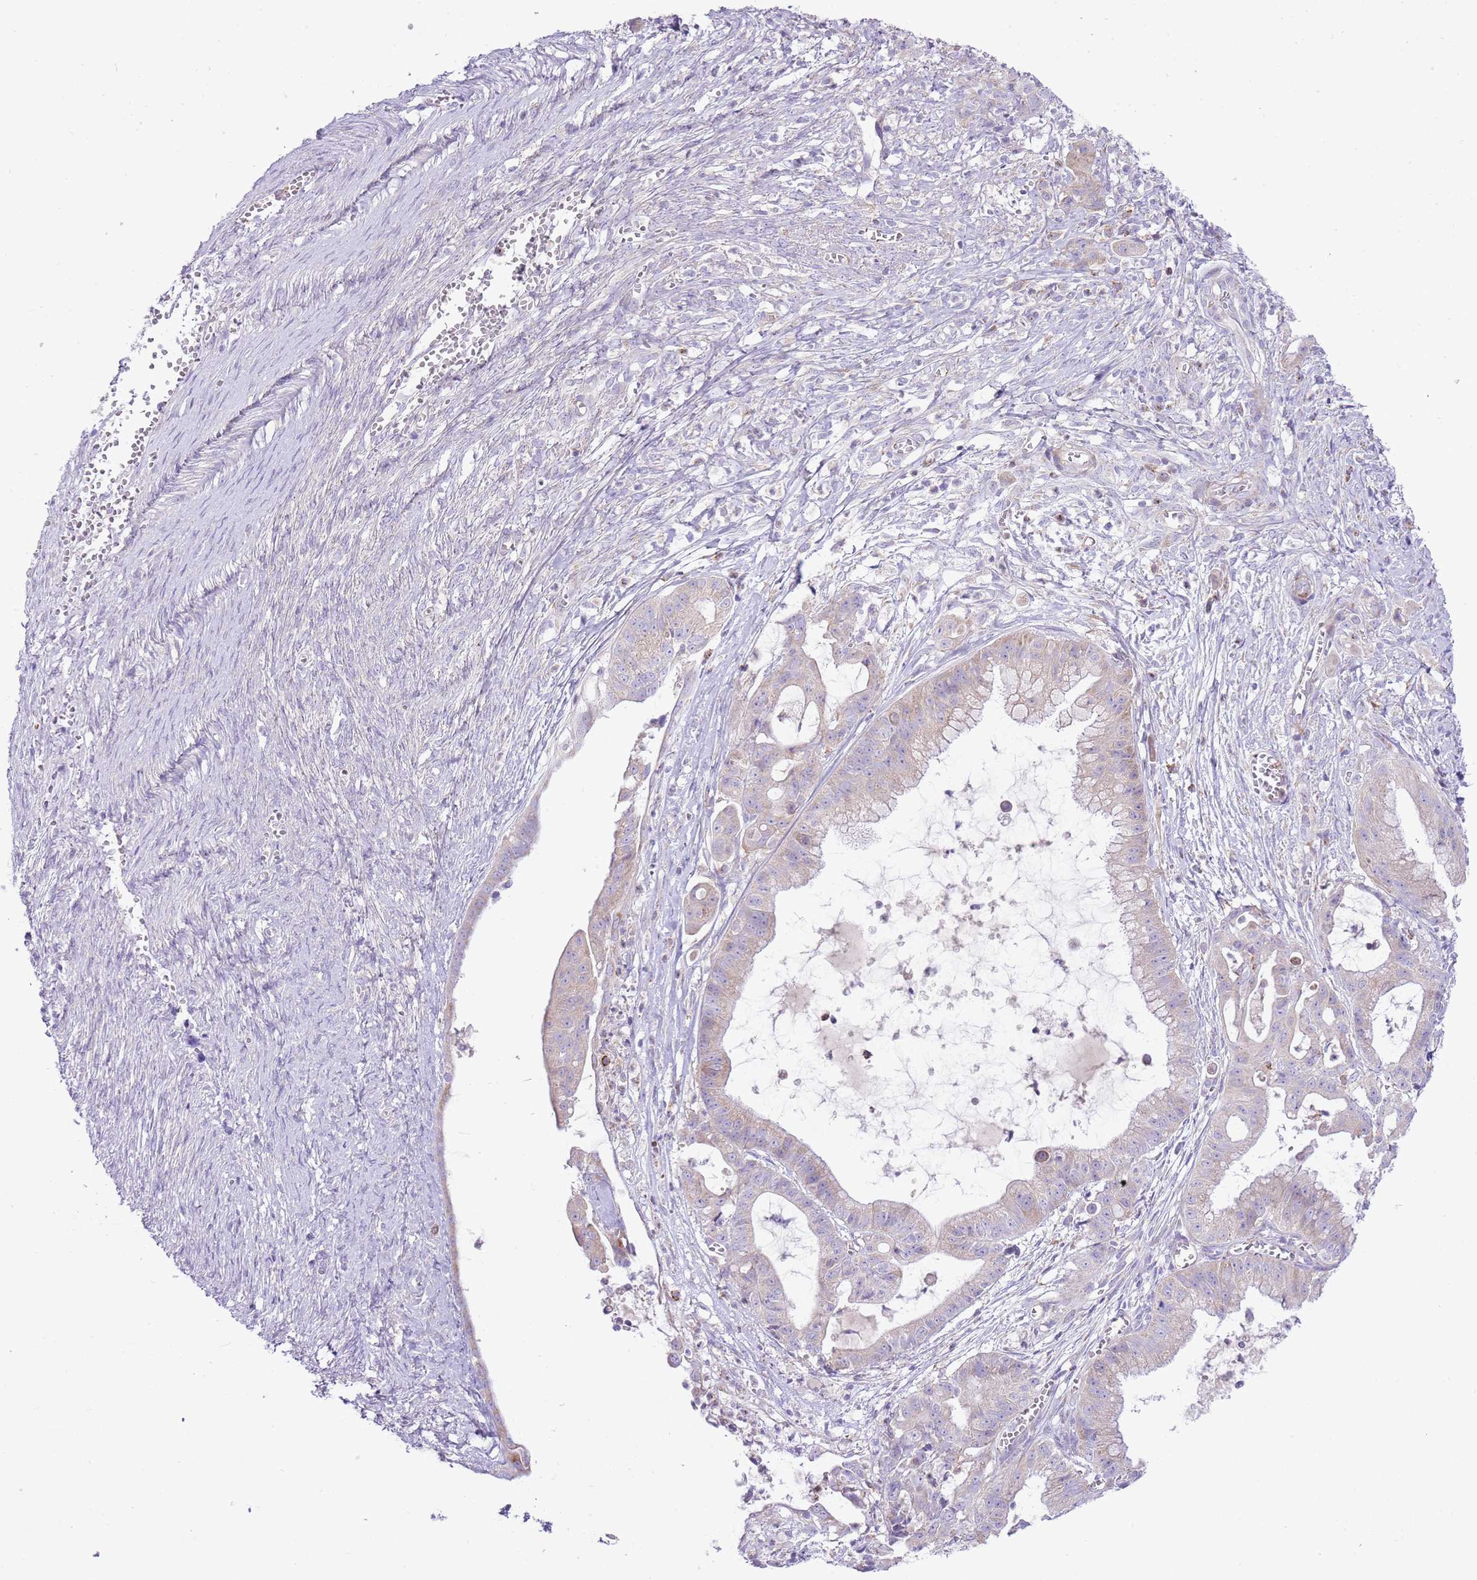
{"staining": {"intensity": "weak", "quantity": "25%-75%", "location": "cytoplasmic/membranous"}, "tissue": "ovarian cancer", "cell_type": "Tumor cells", "image_type": "cancer", "snomed": [{"axis": "morphology", "description": "Cystadenocarcinoma, mucinous, NOS"}, {"axis": "topography", "description": "Ovary"}], "caption": "Immunohistochemistry (DAB) staining of human ovarian mucinous cystadenocarcinoma exhibits weak cytoplasmic/membranous protein positivity in about 25%-75% of tumor cells.", "gene": "OAZ2", "patient": {"sex": "female", "age": 70}}